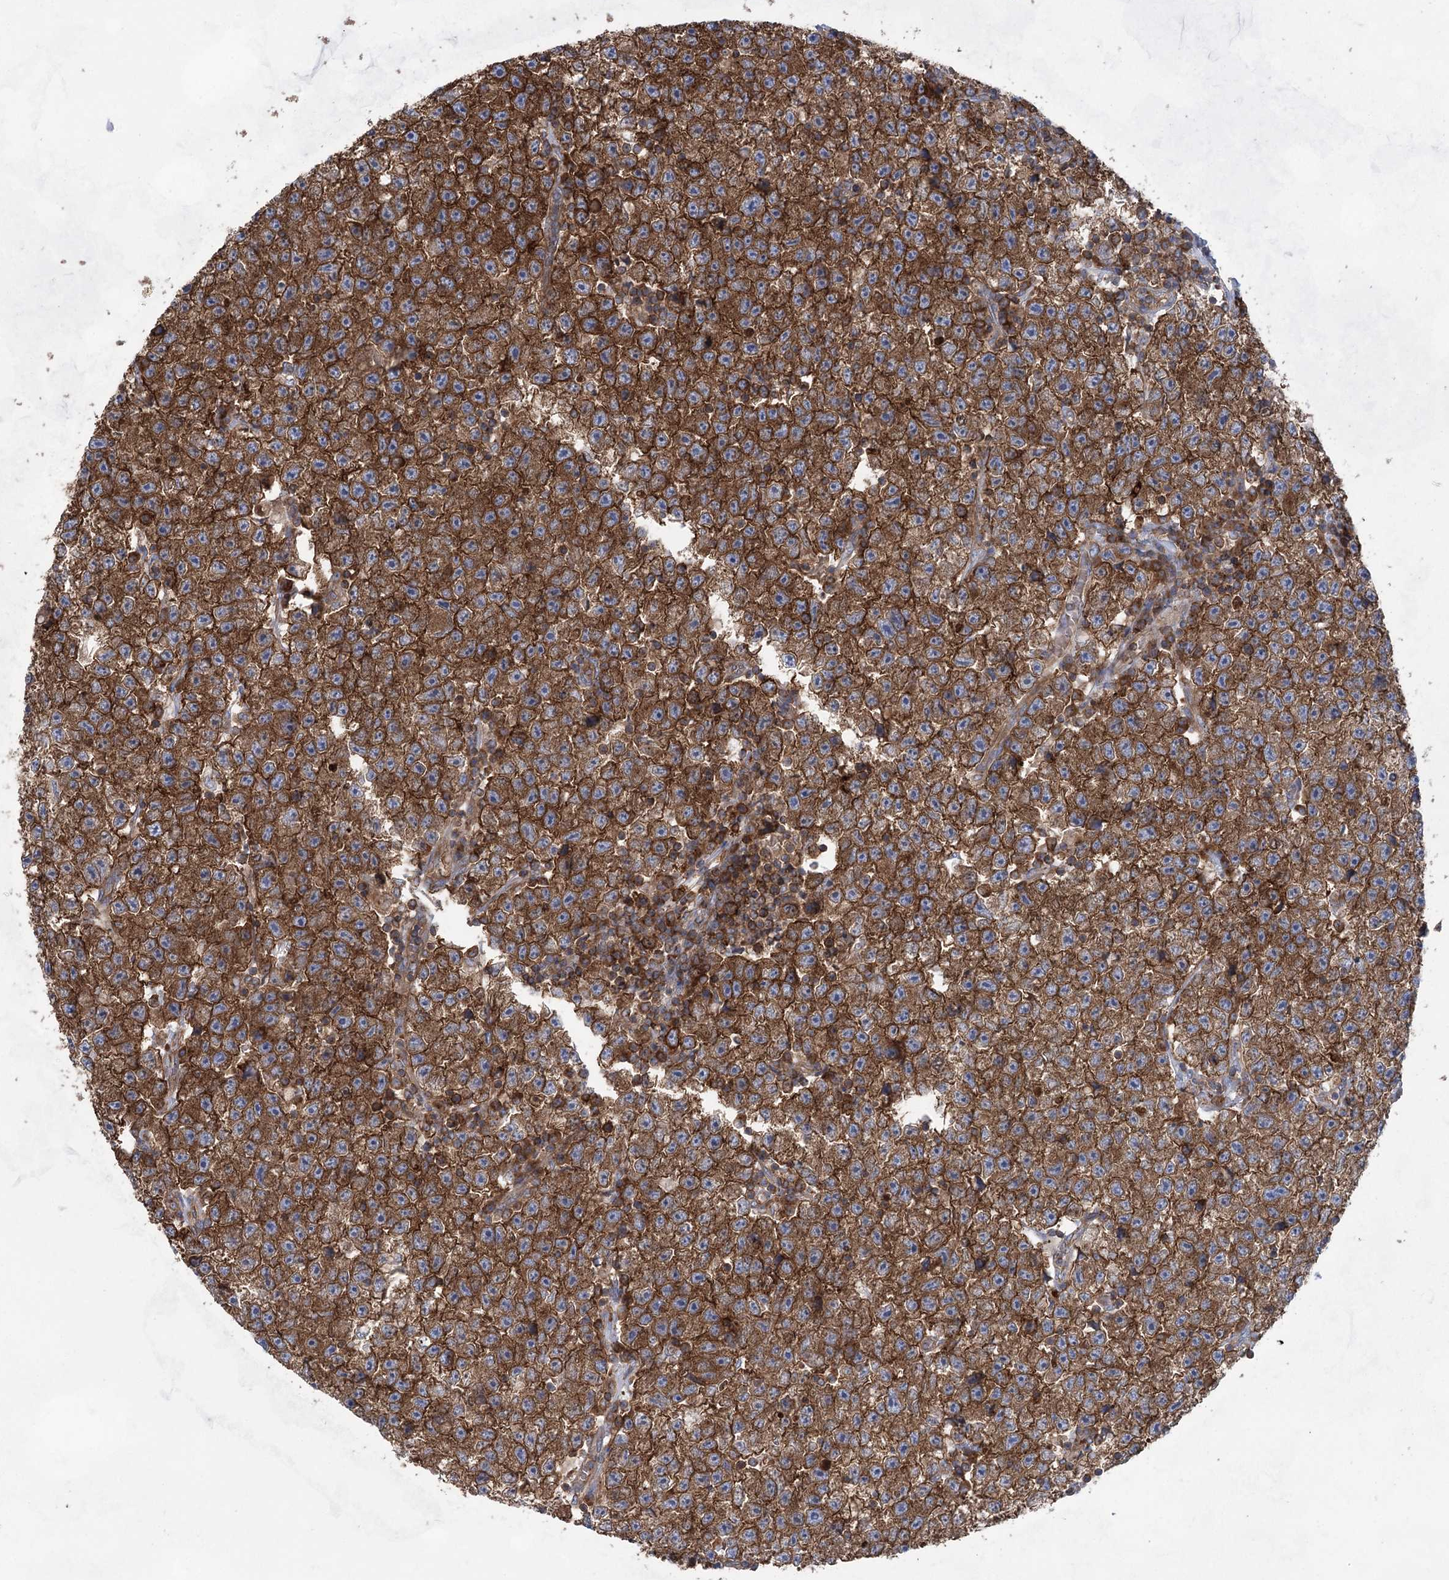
{"staining": {"intensity": "strong", "quantity": ">75%", "location": "cytoplasmic/membranous"}, "tissue": "testis cancer", "cell_type": "Tumor cells", "image_type": "cancer", "snomed": [{"axis": "morphology", "description": "Seminoma, NOS"}, {"axis": "topography", "description": "Testis"}], "caption": "Protein expression analysis of seminoma (testis) reveals strong cytoplasmic/membranous staining in approximately >75% of tumor cells.", "gene": "EIF3A", "patient": {"sex": "male", "age": 22}}